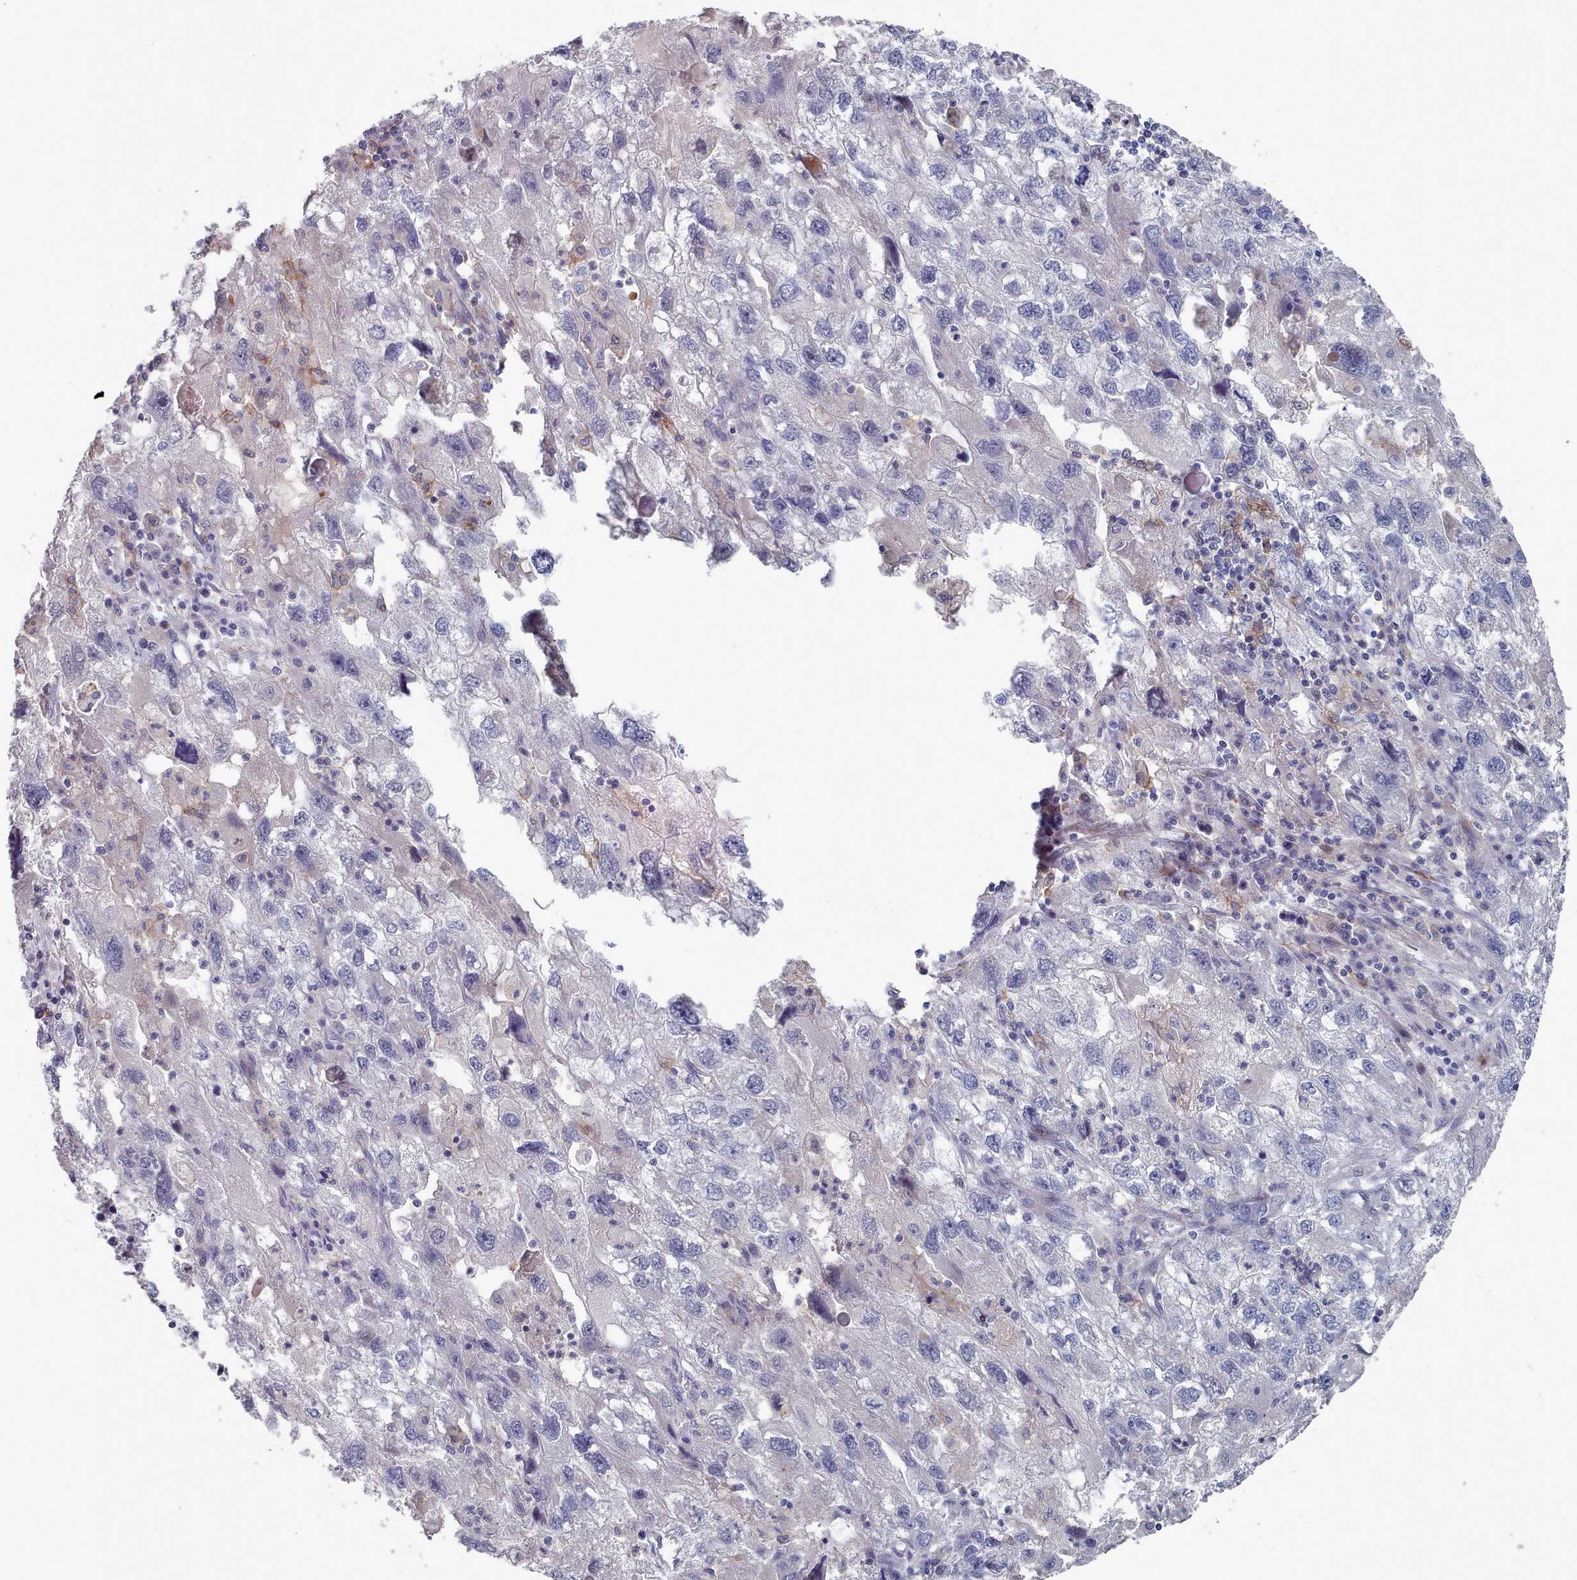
{"staining": {"intensity": "negative", "quantity": "none", "location": "none"}, "tissue": "endometrial cancer", "cell_type": "Tumor cells", "image_type": "cancer", "snomed": [{"axis": "morphology", "description": "Adenocarcinoma, NOS"}, {"axis": "topography", "description": "Endometrium"}], "caption": "DAB immunohistochemical staining of endometrial cancer shows no significant expression in tumor cells.", "gene": "COL8A2", "patient": {"sex": "female", "age": 49}}